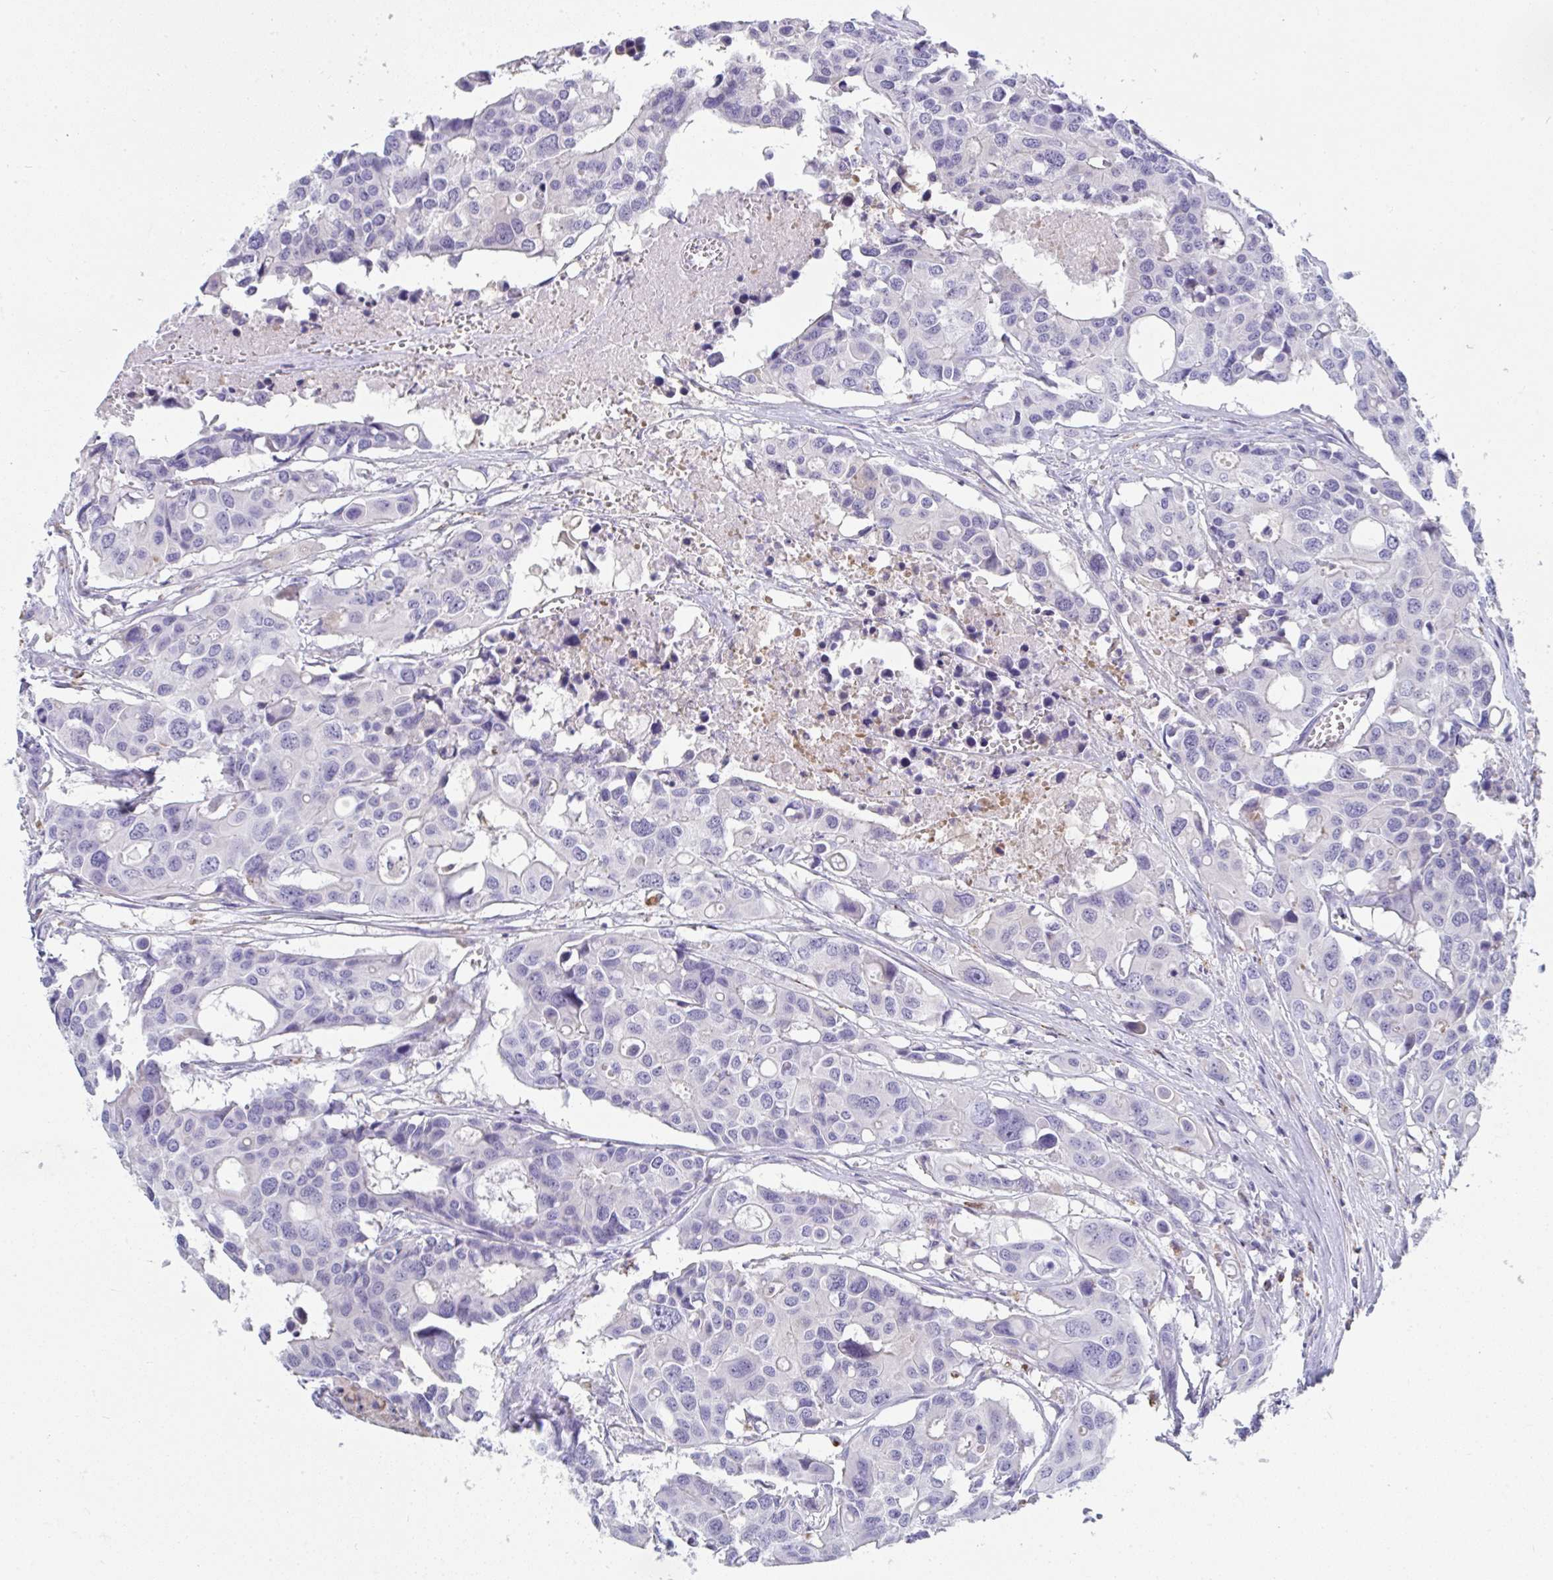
{"staining": {"intensity": "negative", "quantity": "none", "location": "none"}, "tissue": "colorectal cancer", "cell_type": "Tumor cells", "image_type": "cancer", "snomed": [{"axis": "morphology", "description": "Adenocarcinoma, NOS"}, {"axis": "topography", "description": "Colon"}], "caption": "Colorectal cancer was stained to show a protein in brown. There is no significant positivity in tumor cells.", "gene": "MGAM2", "patient": {"sex": "male", "age": 77}}